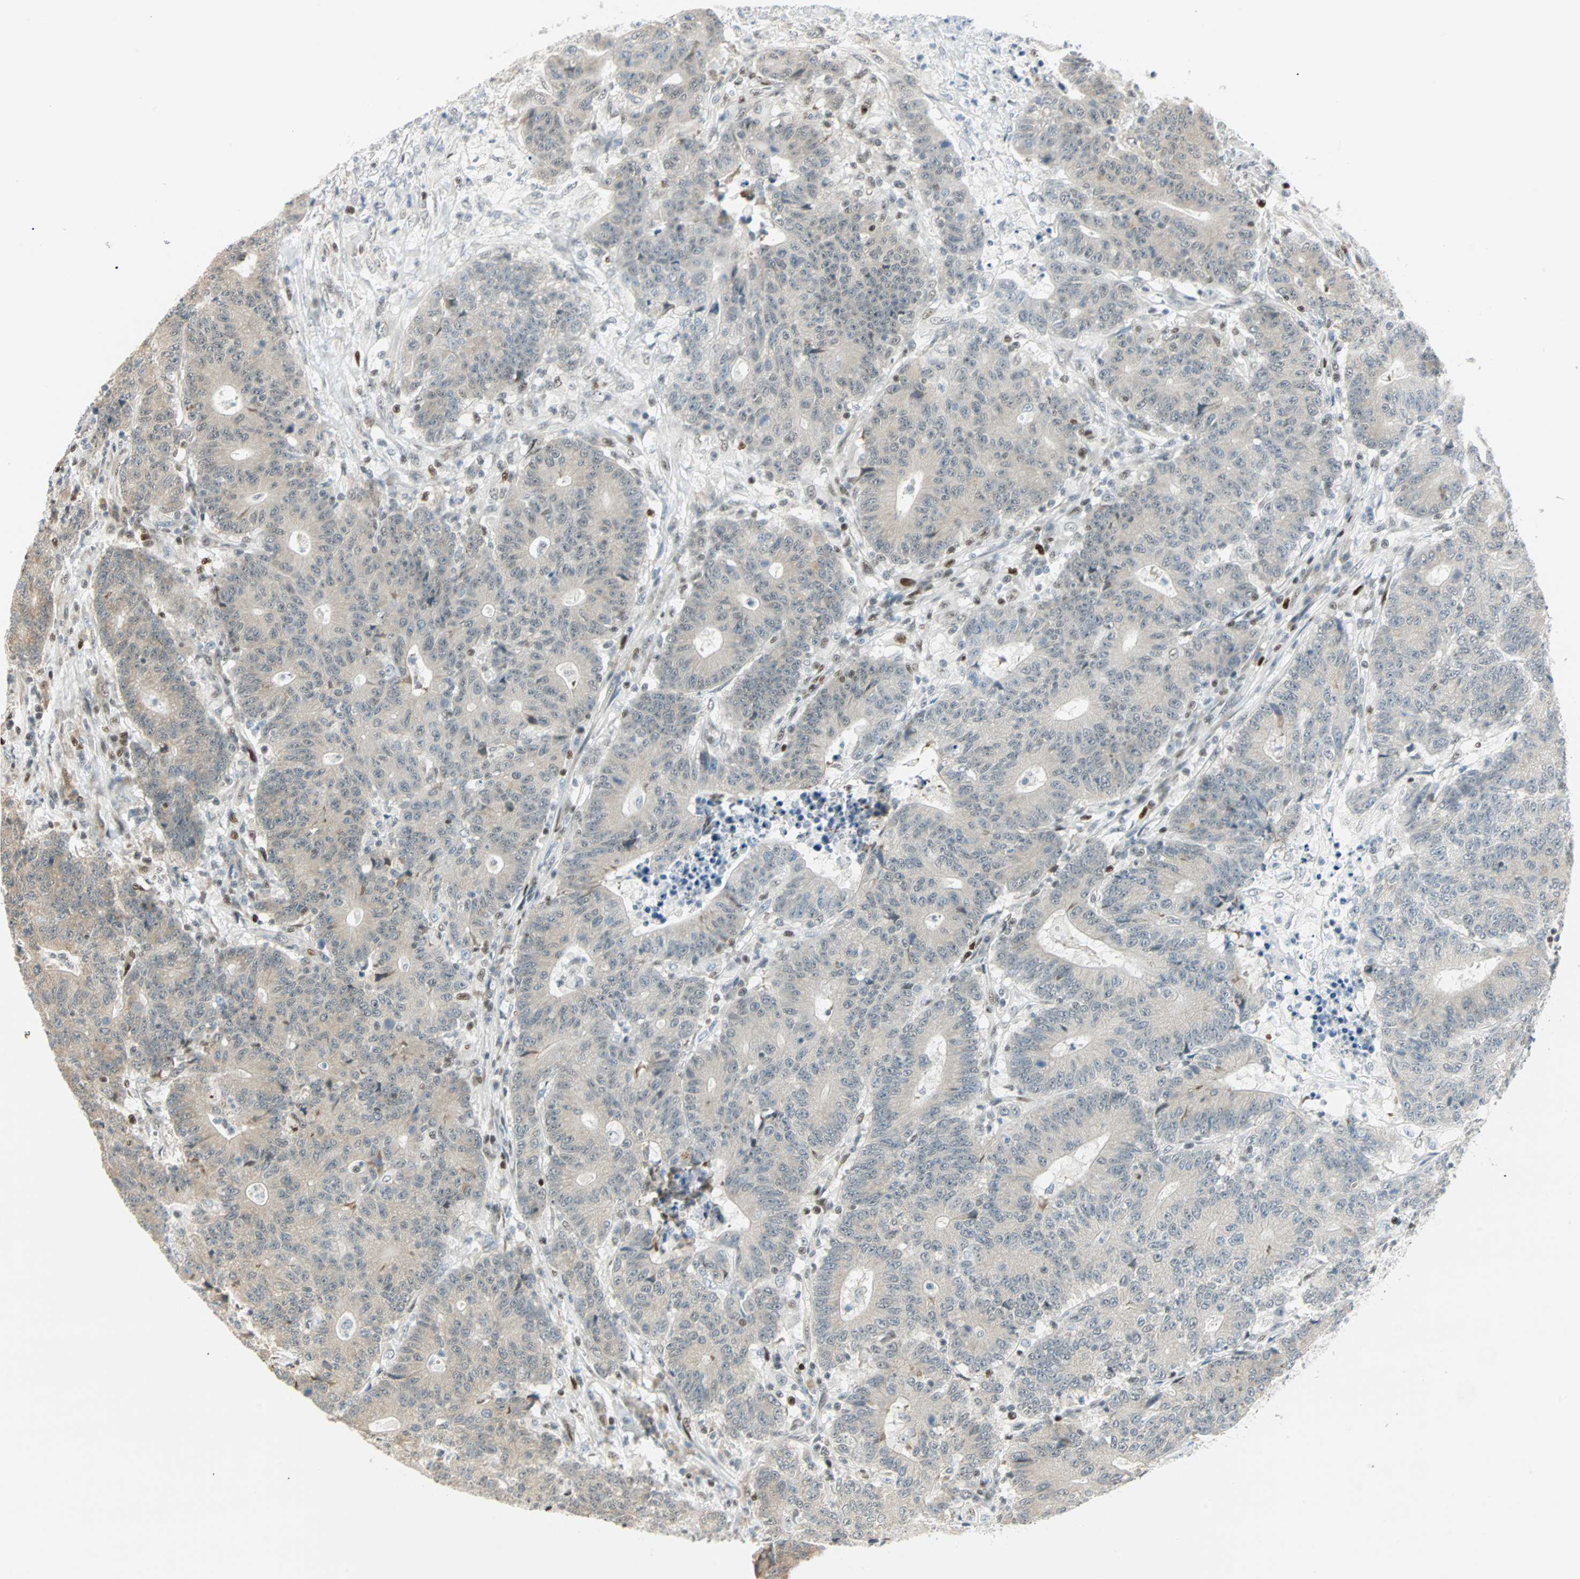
{"staining": {"intensity": "negative", "quantity": "none", "location": "none"}, "tissue": "colorectal cancer", "cell_type": "Tumor cells", "image_type": "cancer", "snomed": [{"axis": "morphology", "description": "Normal tissue, NOS"}, {"axis": "morphology", "description": "Adenocarcinoma, NOS"}, {"axis": "topography", "description": "Colon"}], "caption": "Tumor cells are negative for protein expression in human colorectal adenocarcinoma.", "gene": "MSX2", "patient": {"sex": "female", "age": 75}}